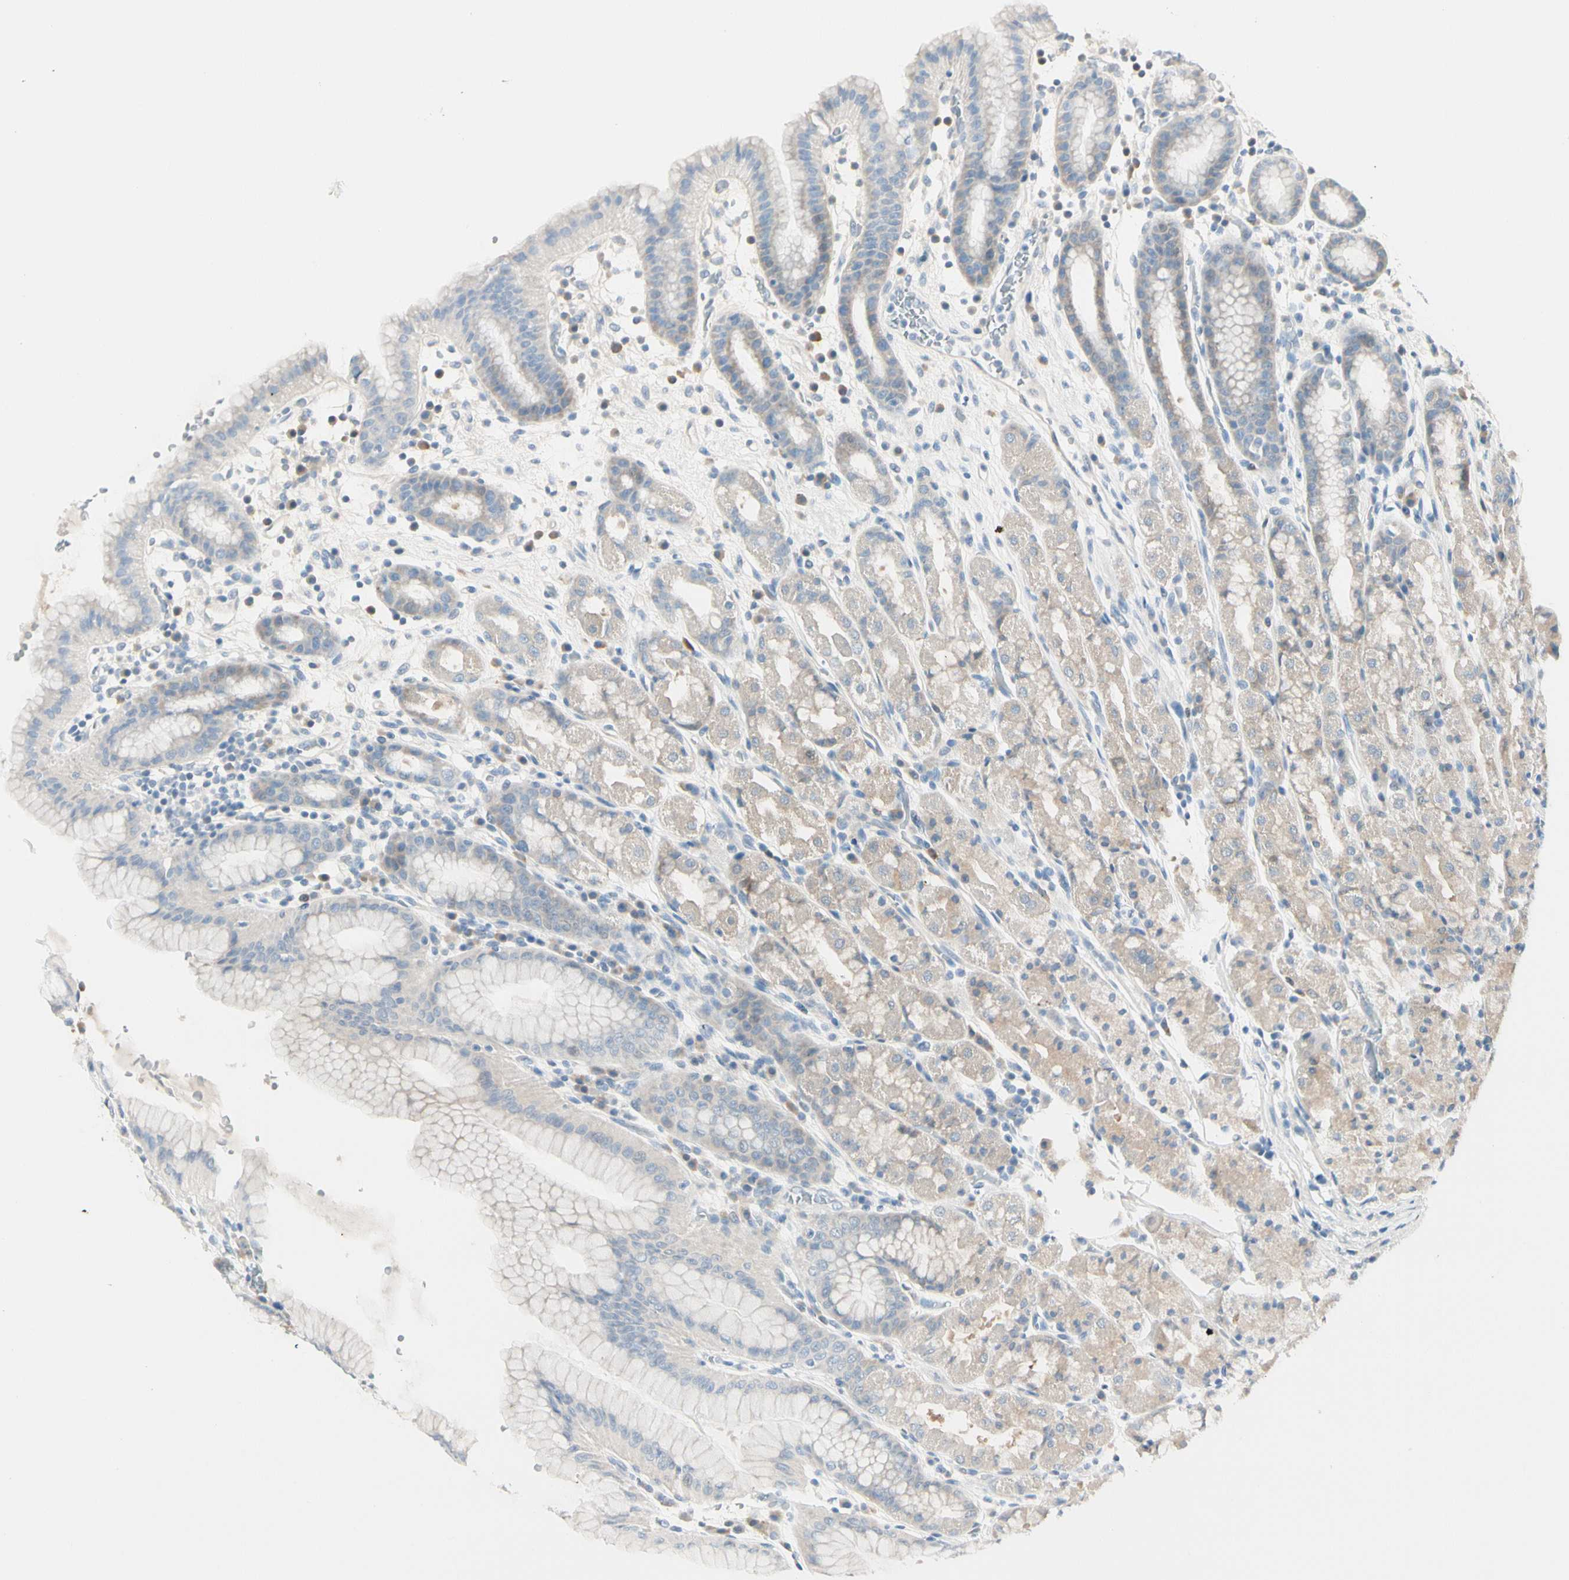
{"staining": {"intensity": "weak", "quantity": "25%-75%", "location": "cytoplasmic/membranous"}, "tissue": "stomach", "cell_type": "Glandular cells", "image_type": "normal", "snomed": [{"axis": "morphology", "description": "Normal tissue, NOS"}, {"axis": "topography", "description": "Stomach, upper"}], "caption": "IHC (DAB (3,3'-diaminobenzidine)) staining of benign human stomach displays weak cytoplasmic/membranous protein expression in about 25%-75% of glandular cells. Using DAB (3,3'-diaminobenzidine) (brown) and hematoxylin (blue) stains, captured at high magnification using brightfield microscopy.", "gene": "PEBP1", "patient": {"sex": "male", "age": 68}}